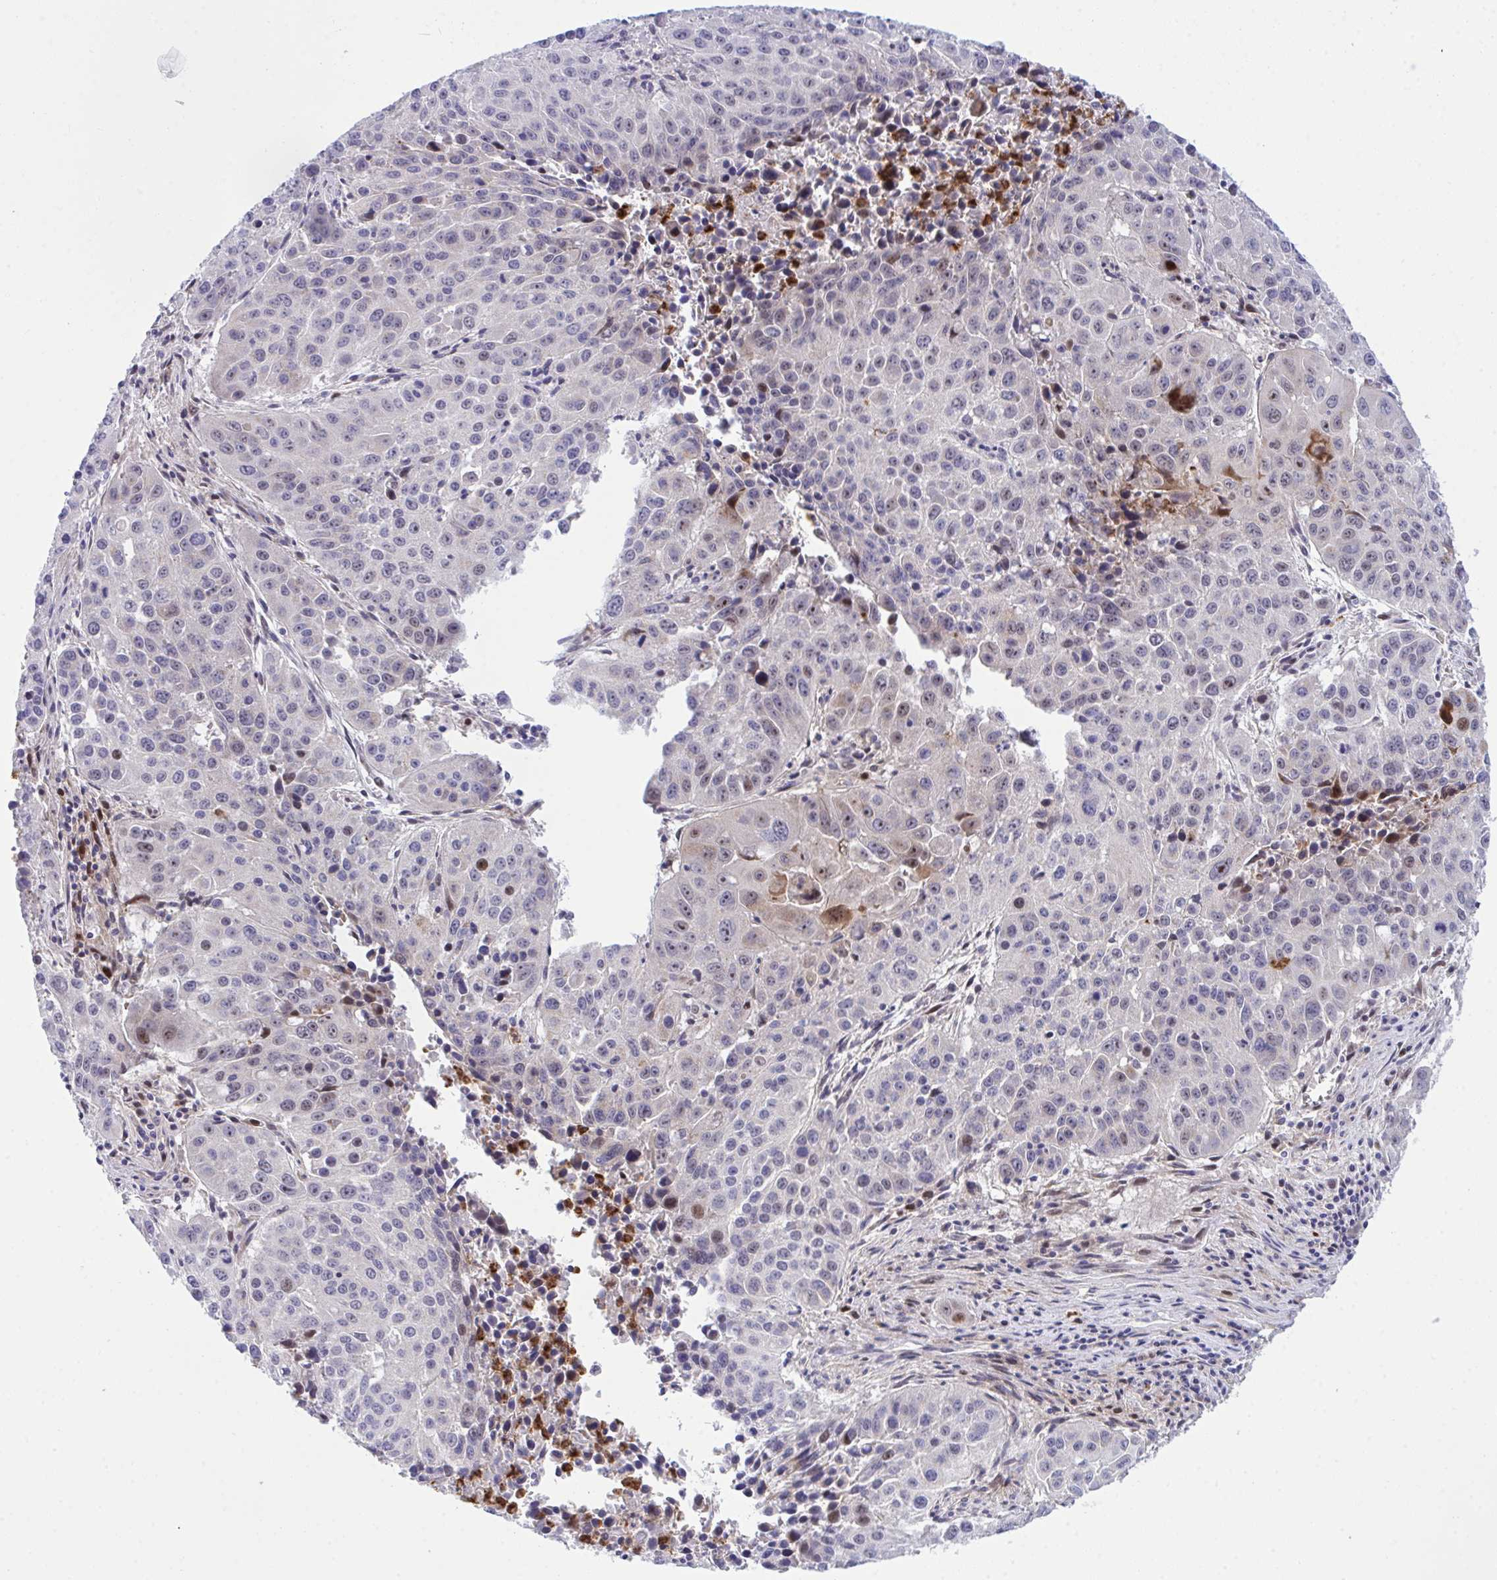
{"staining": {"intensity": "moderate", "quantity": "<25%", "location": "nuclear"}, "tissue": "lung cancer", "cell_type": "Tumor cells", "image_type": "cancer", "snomed": [{"axis": "morphology", "description": "Squamous cell carcinoma, NOS"}, {"axis": "topography", "description": "Lung"}], "caption": "Lung squamous cell carcinoma was stained to show a protein in brown. There is low levels of moderate nuclear staining in approximately <25% of tumor cells. The staining is performed using DAB (3,3'-diaminobenzidine) brown chromogen to label protein expression. The nuclei are counter-stained blue using hematoxylin.", "gene": "ZNF554", "patient": {"sex": "female", "age": 61}}